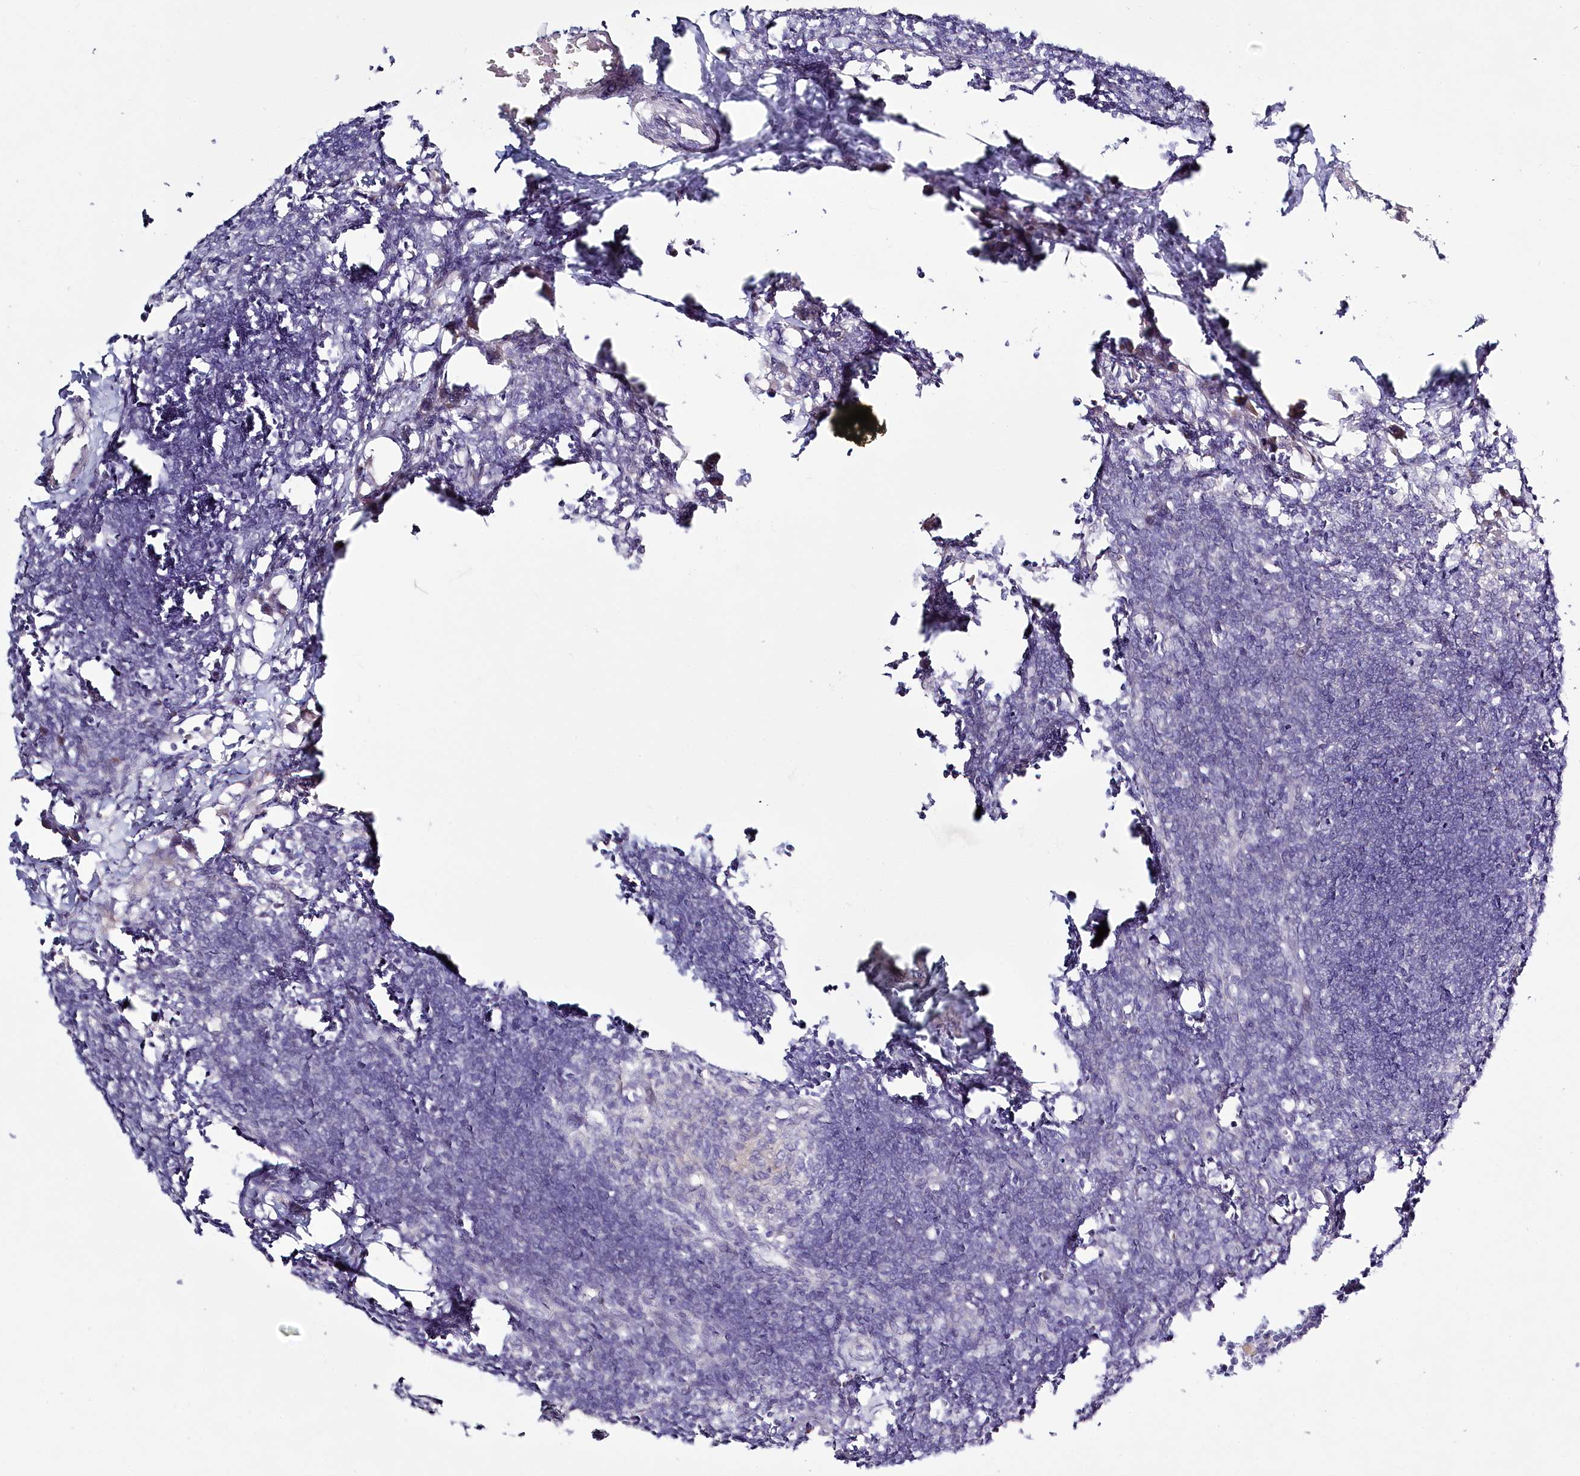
{"staining": {"intensity": "negative", "quantity": "none", "location": "none"}, "tissue": "lymph node", "cell_type": "Germinal center cells", "image_type": "normal", "snomed": [{"axis": "morphology", "description": "Normal tissue, NOS"}, {"axis": "morphology", "description": "Malignant melanoma, Metastatic site"}, {"axis": "topography", "description": "Lymph node"}], "caption": "Germinal center cells show no significant protein expression in normal lymph node. (DAB (3,3'-diaminobenzidine) immunohistochemistry (IHC) with hematoxylin counter stain).", "gene": "SPINK13", "patient": {"sex": "male", "age": 41}}